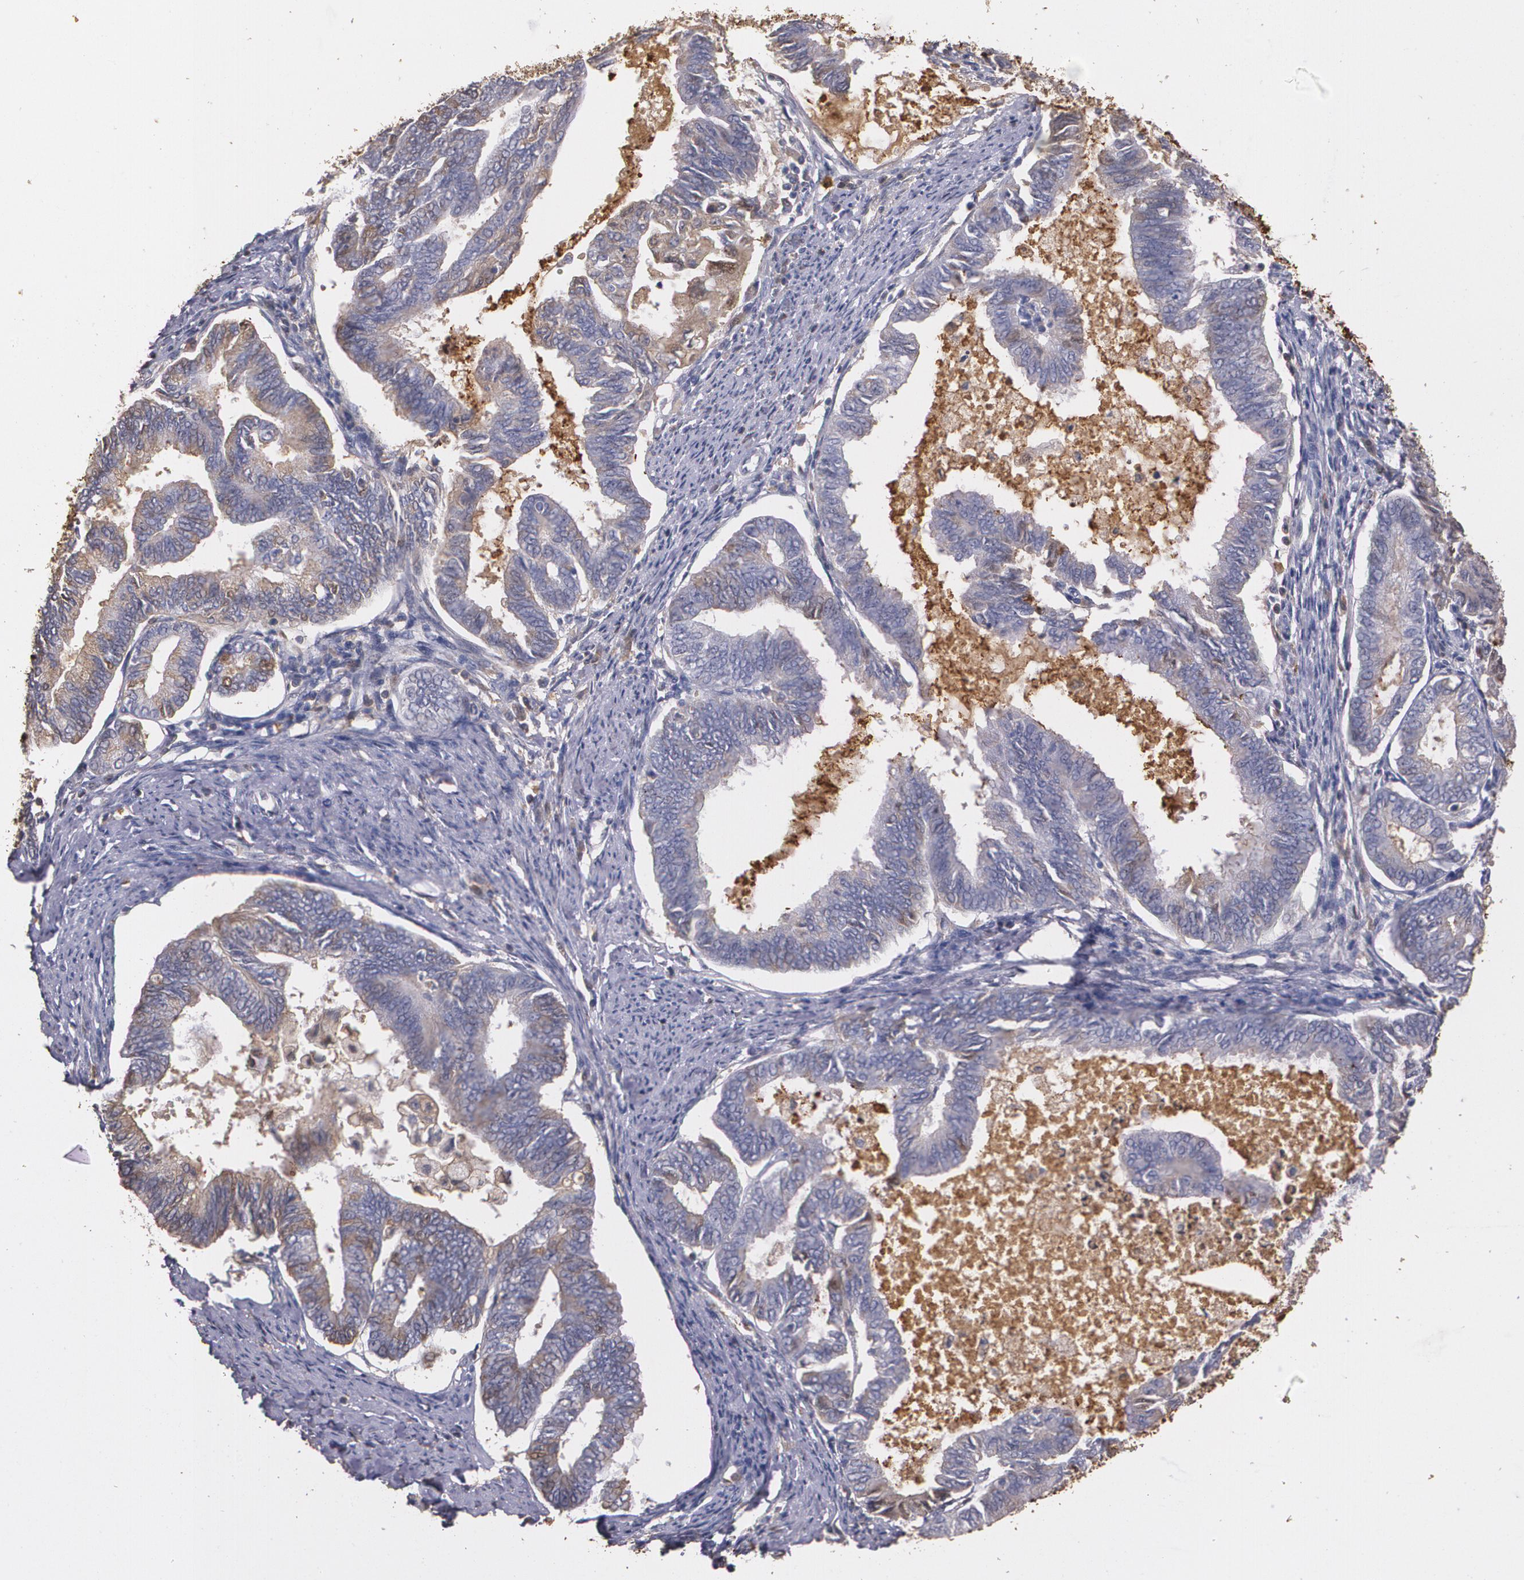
{"staining": {"intensity": "moderate", "quantity": "<25%", "location": "cytoplasmic/membranous"}, "tissue": "endometrial cancer", "cell_type": "Tumor cells", "image_type": "cancer", "snomed": [{"axis": "morphology", "description": "Adenocarcinoma, NOS"}, {"axis": "topography", "description": "Endometrium"}], "caption": "Endometrial cancer tissue reveals moderate cytoplasmic/membranous staining in approximately <25% of tumor cells, visualized by immunohistochemistry.", "gene": "PTS", "patient": {"sex": "female", "age": 86}}